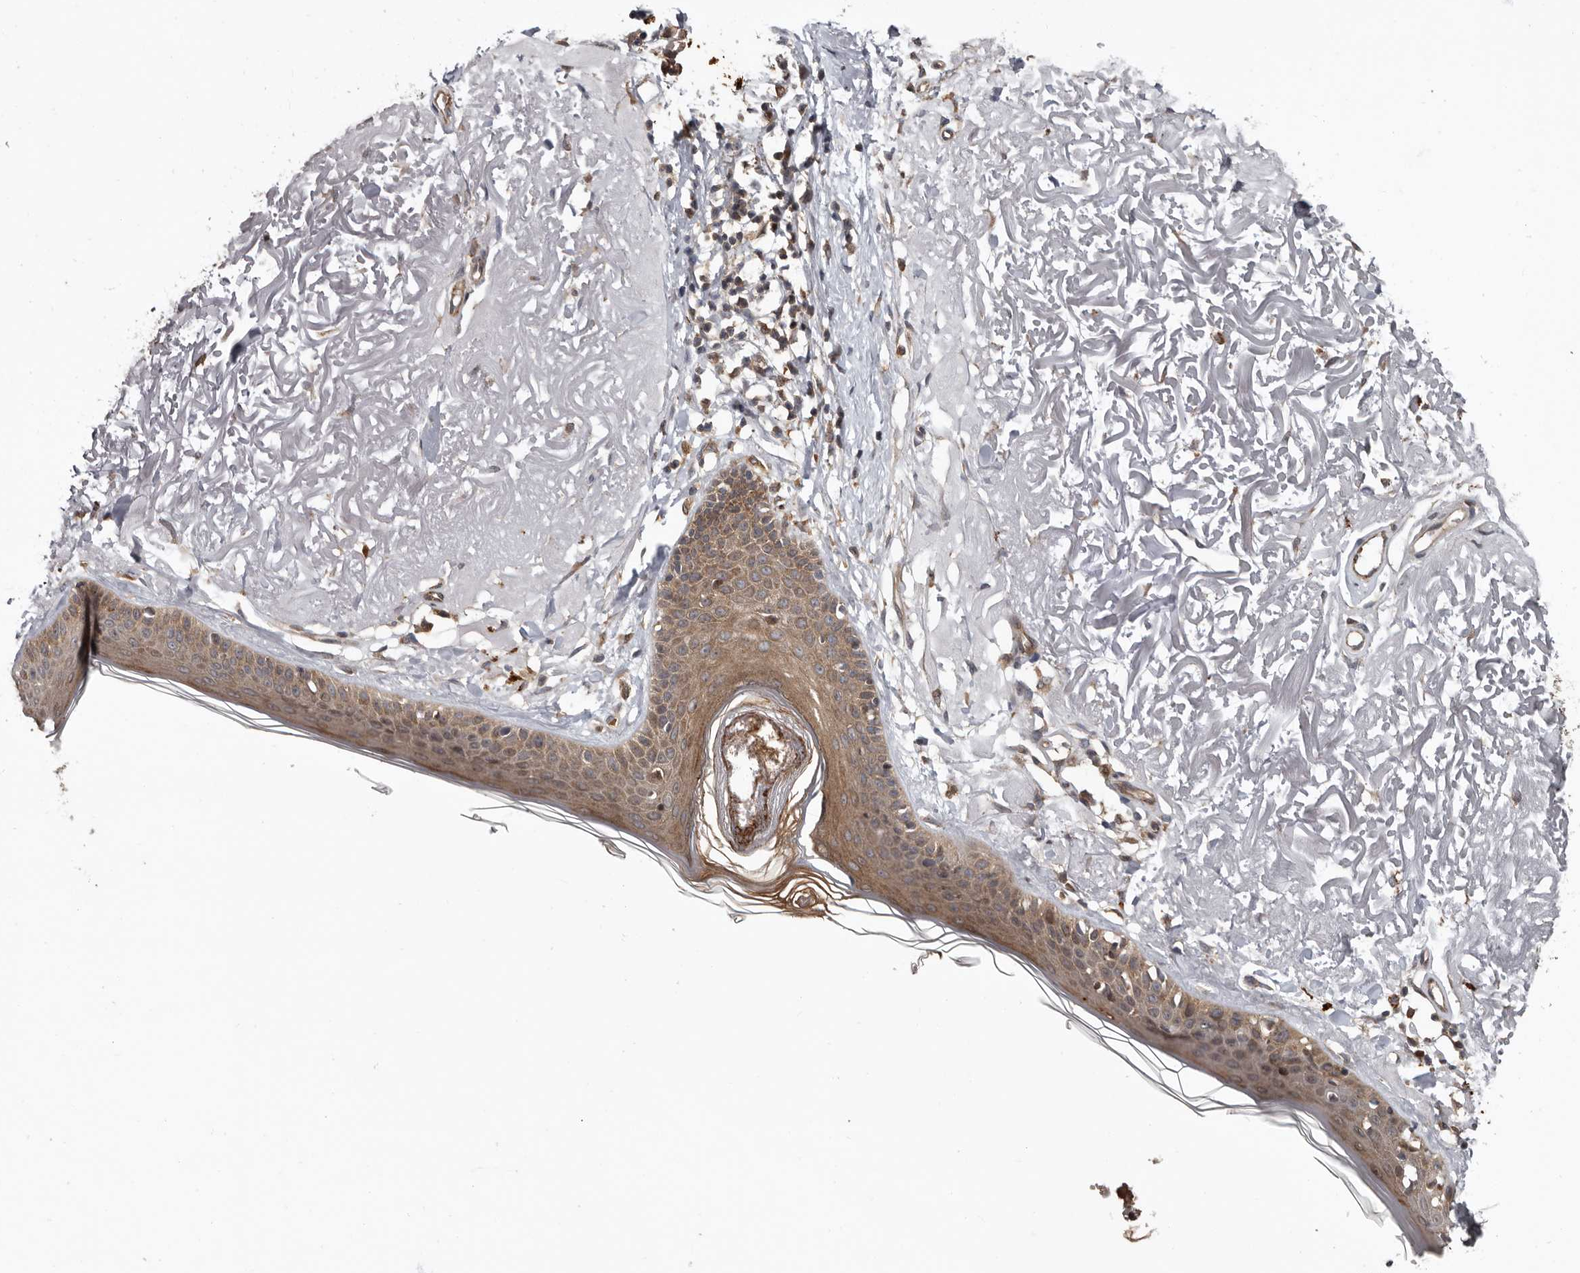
{"staining": {"intensity": "negative", "quantity": "none", "location": "none"}, "tissue": "skin", "cell_type": "Fibroblasts", "image_type": "normal", "snomed": [{"axis": "morphology", "description": "Normal tissue, NOS"}, {"axis": "topography", "description": "Skin"}, {"axis": "topography", "description": "Skeletal muscle"}], "caption": "The histopathology image exhibits no significant staining in fibroblasts of skin. (DAB (3,3'-diaminobenzidine) IHC with hematoxylin counter stain).", "gene": "FGFR4", "patient": {"sex": "male", "age": 83}}